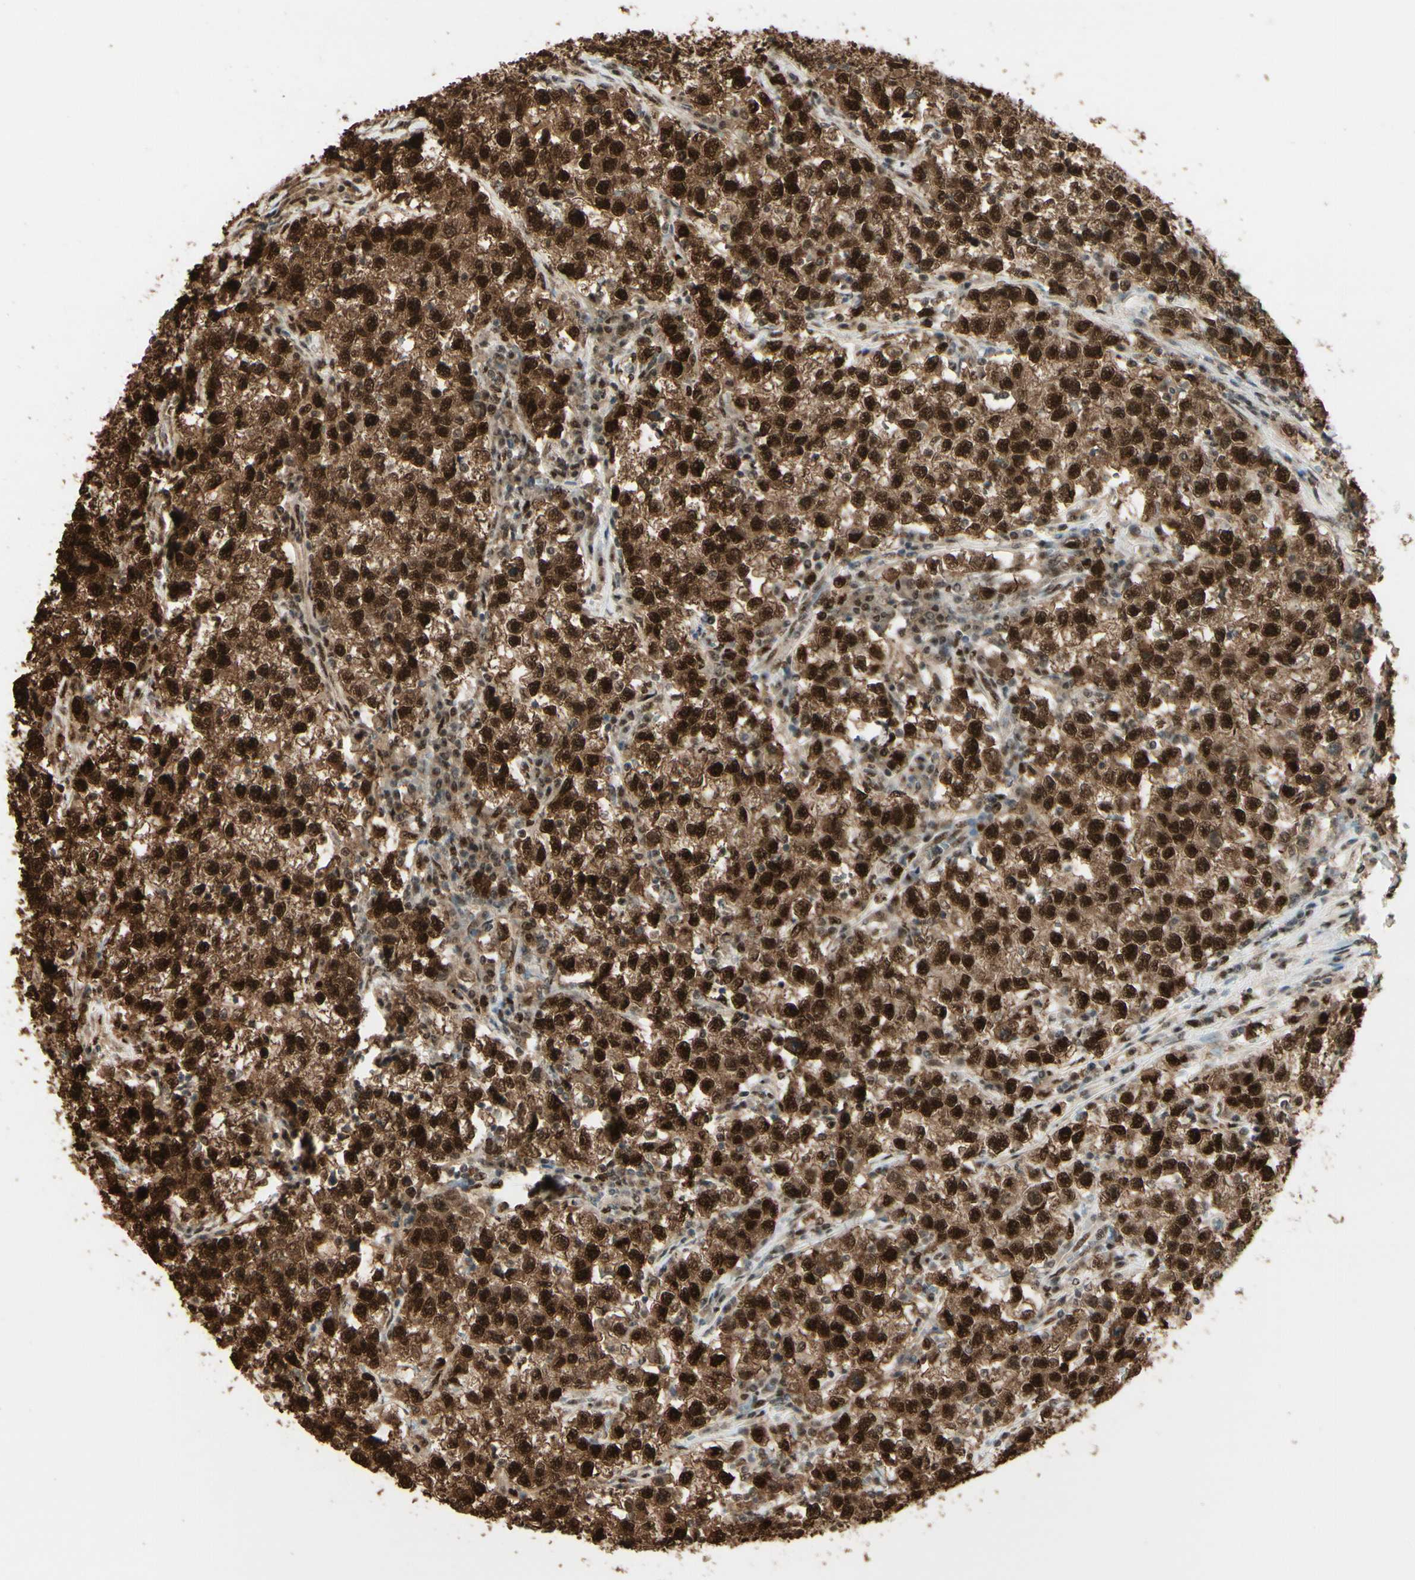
{"staining": {"intensity": "strong", "quantity": ">75%", "location": "cytoplasmic/membranous,nuclear"}, "tissue": "testis cancer", "cell_type": "Tumor cells", "image_type": "cancer", "snomed": [{"axis": "morphology", "description": "Seminoma, NOS"}, {"axis": "topography", "description": "Testis"}], "caption": "The immunohistochemical stain highlights strong cytoplasmic/membranous and nuclear expression in tumor cells of seminoma (testis) tissue. The staining was performed using DAB (3,3'-diaminobenzidine) to visualize the protein expression in brown, while the nuclei were stained in blue with hematoxylin (Magnification: 20x).", "gene": "HSF1", "patient": {"sex": "male", "age": 22}}